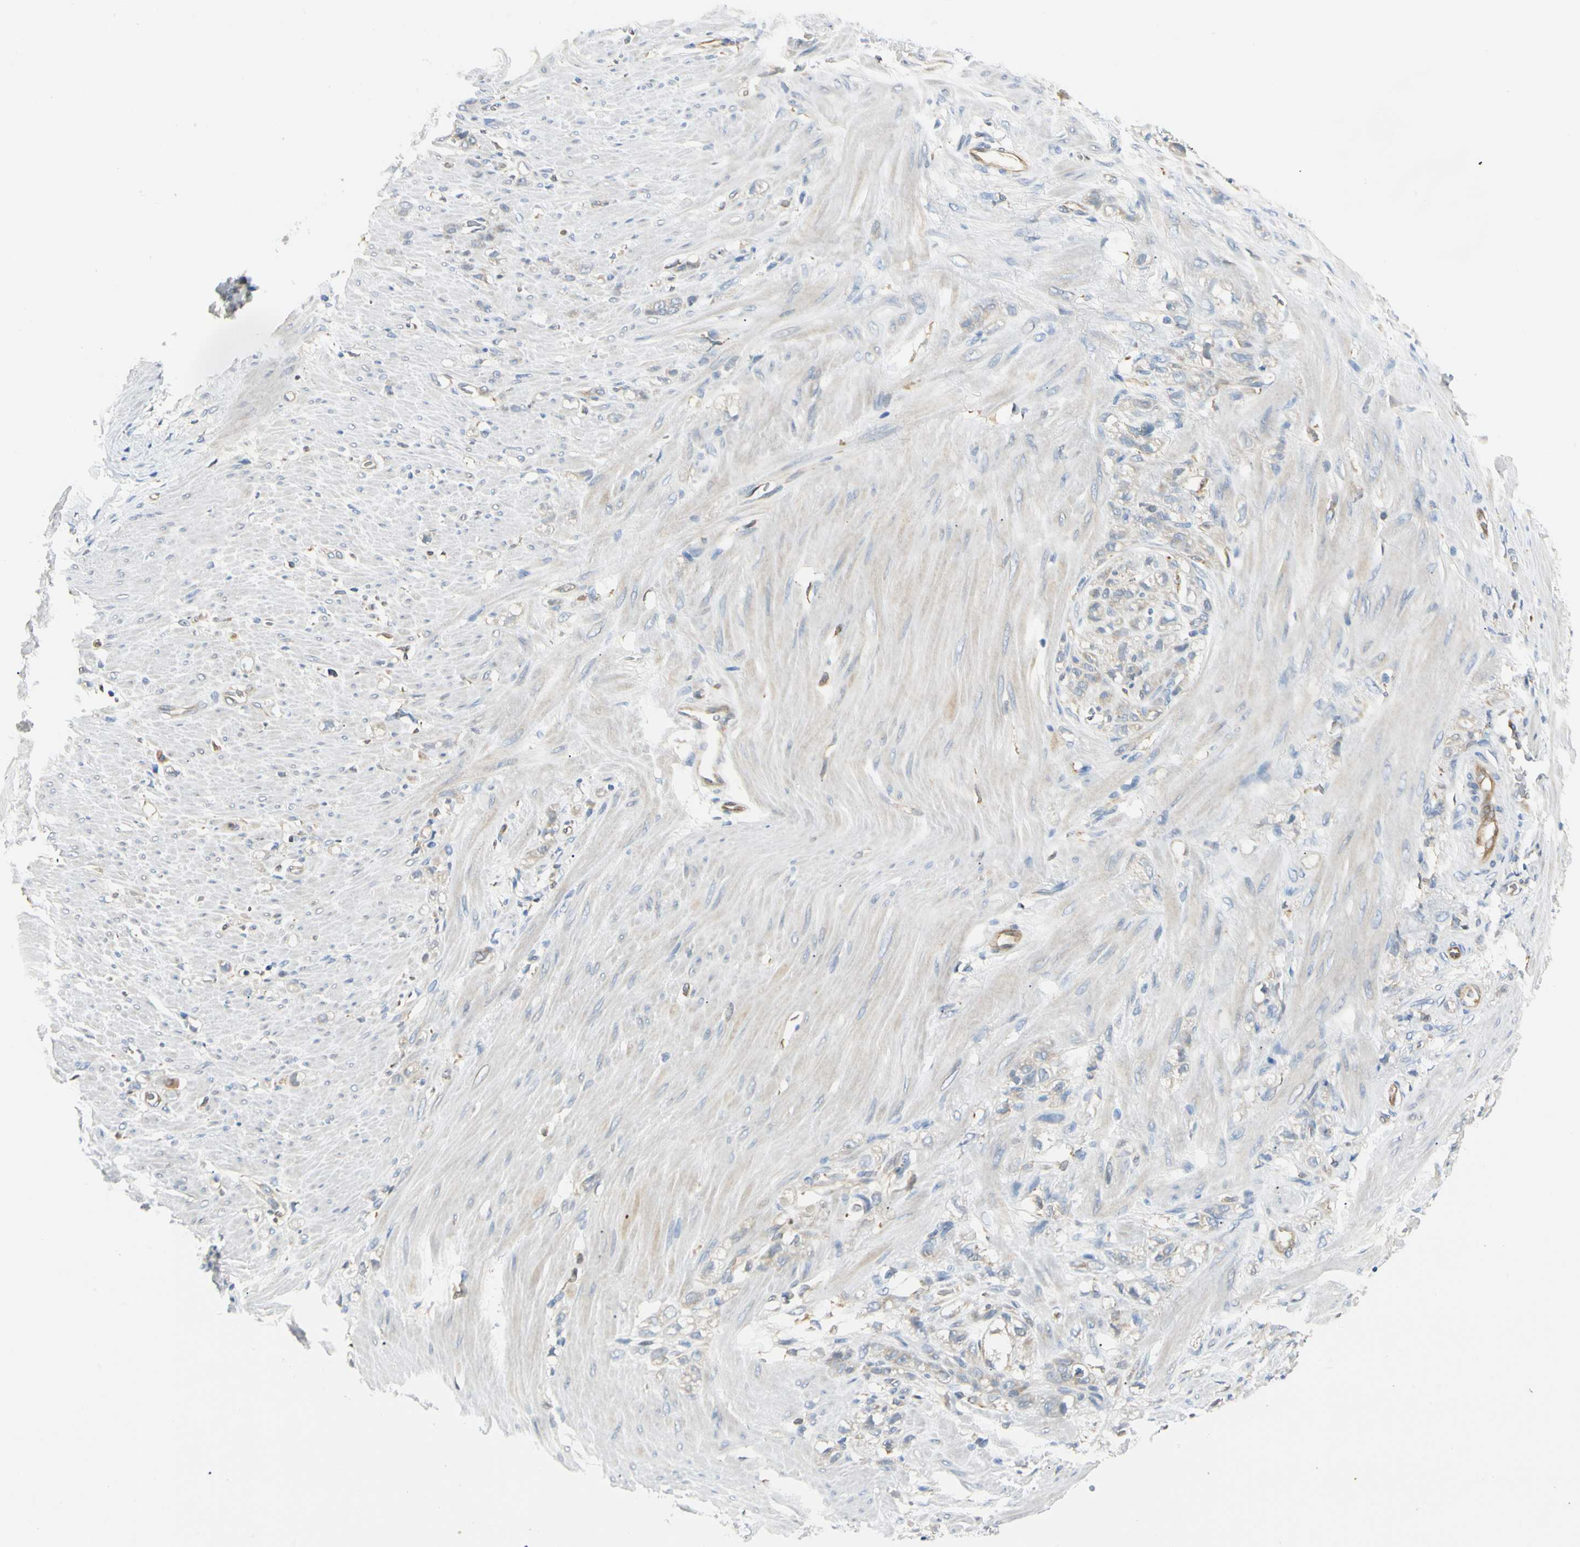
{"staining": {"intensity": "negative", "quantity": "none", "location": "none"}, "tissue": "stomach cancer", "cell_type": "Tumor cells", "image_type": "cancer", "snomed": [{"axis": "morphology", "description": "Adenocarcinoma, NOS"}, {"axis": "topography", "description": "Stomach"}], "caption": "Protein analysis of stomach cancer (adenocarcinoma) displays no significant staining in tumor cells.", "gene": "LPCAT2", "patient": {"sex": "male", "age": 82}}